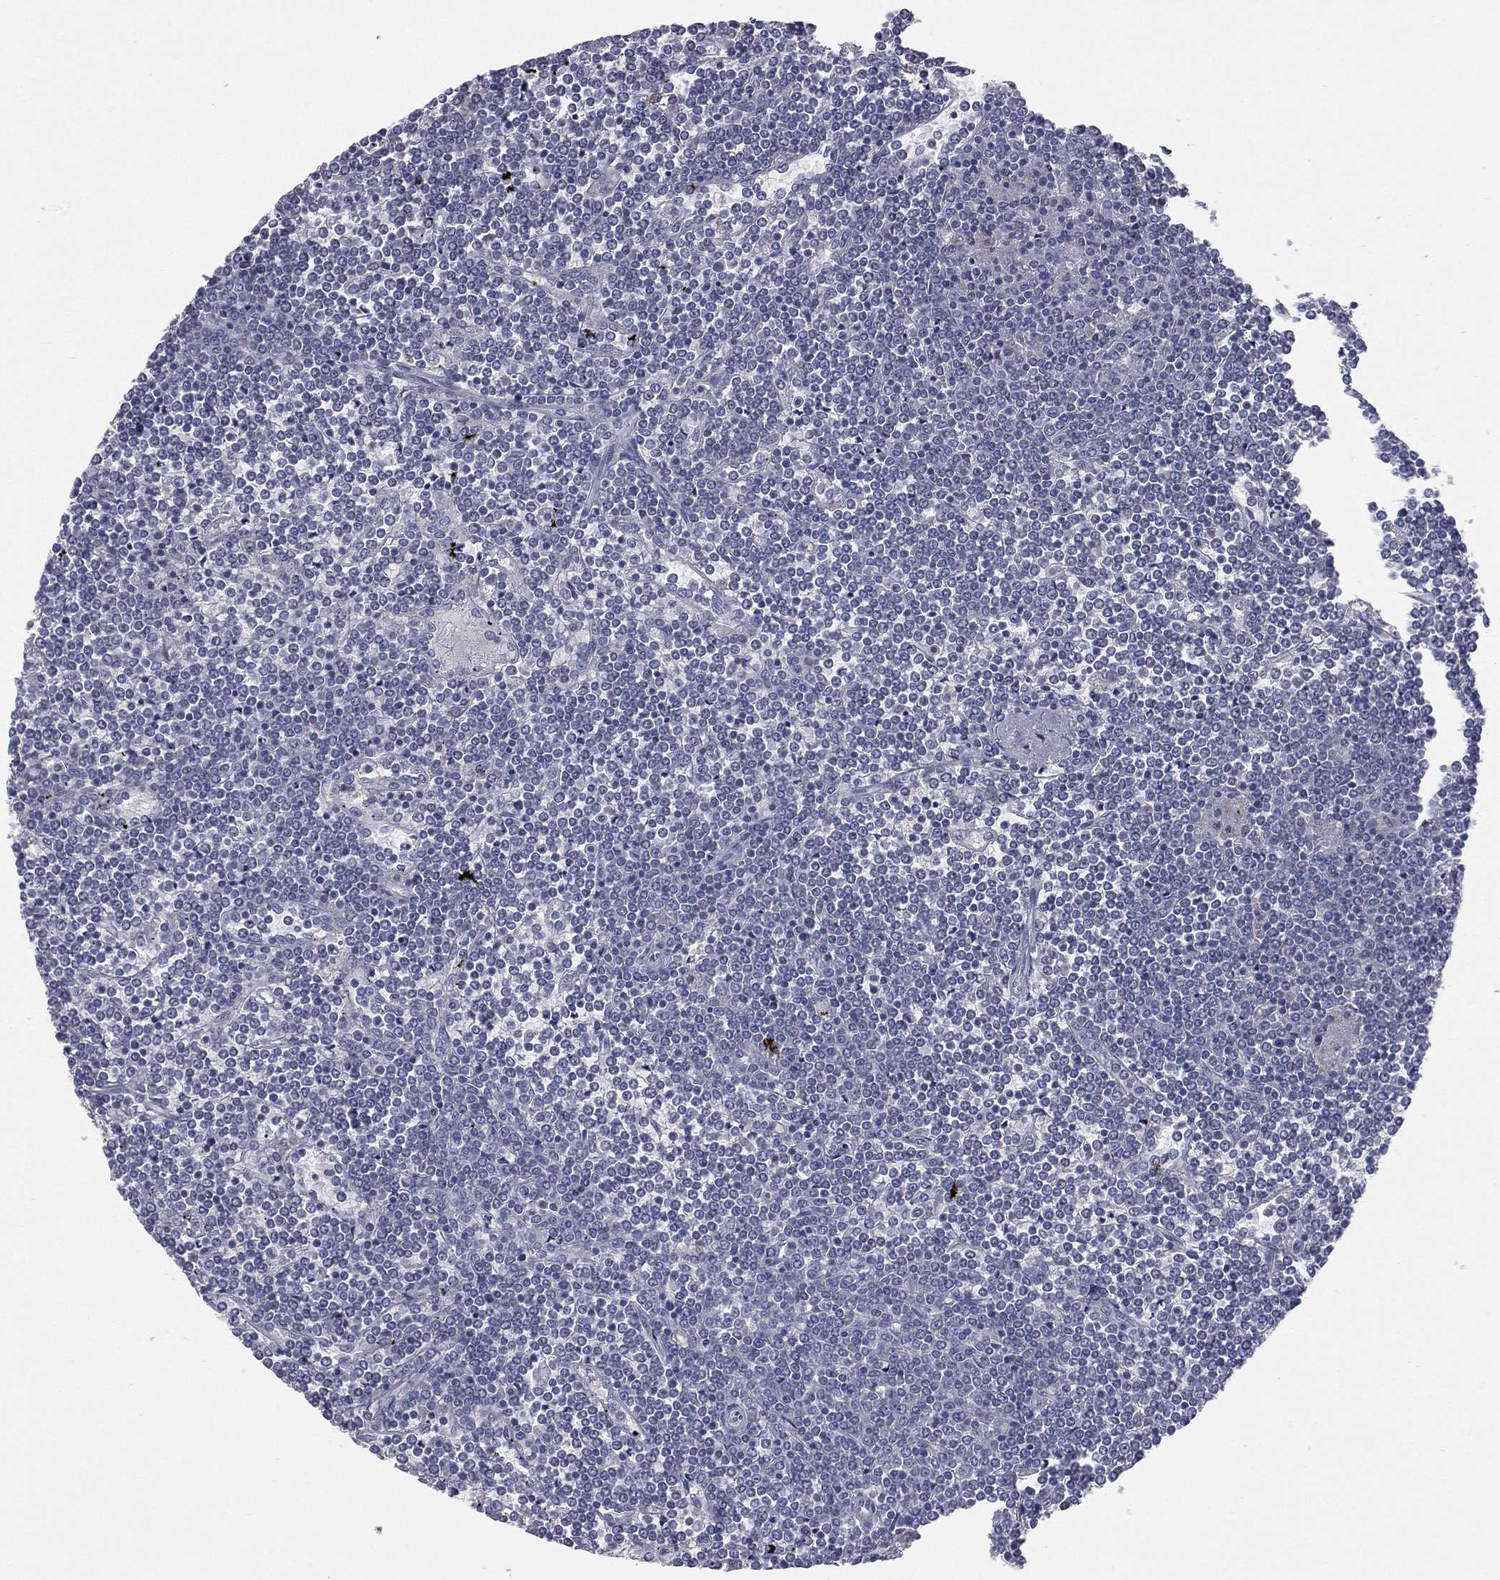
{"staining": {"intensity": "negative", "quantity": "none", "location": "none"}, "tissue": "lymphoma", "cell_type": "Tumor cells", "image_type": "cancer", "snomed": [{"axis": "morphology", "description": "Malignant lymphoma, non-Hodgkin's type, Low grade"}, {"axis": "topography", "description": "Spleen"}], "caption": "Immunohistochemistry photomicrograph of human lymphoma stained for a protein (brown), which exhibits no positivity in tumor cells.", "gene": "STK31", "patient": {"sex": "female", "age": 19}}